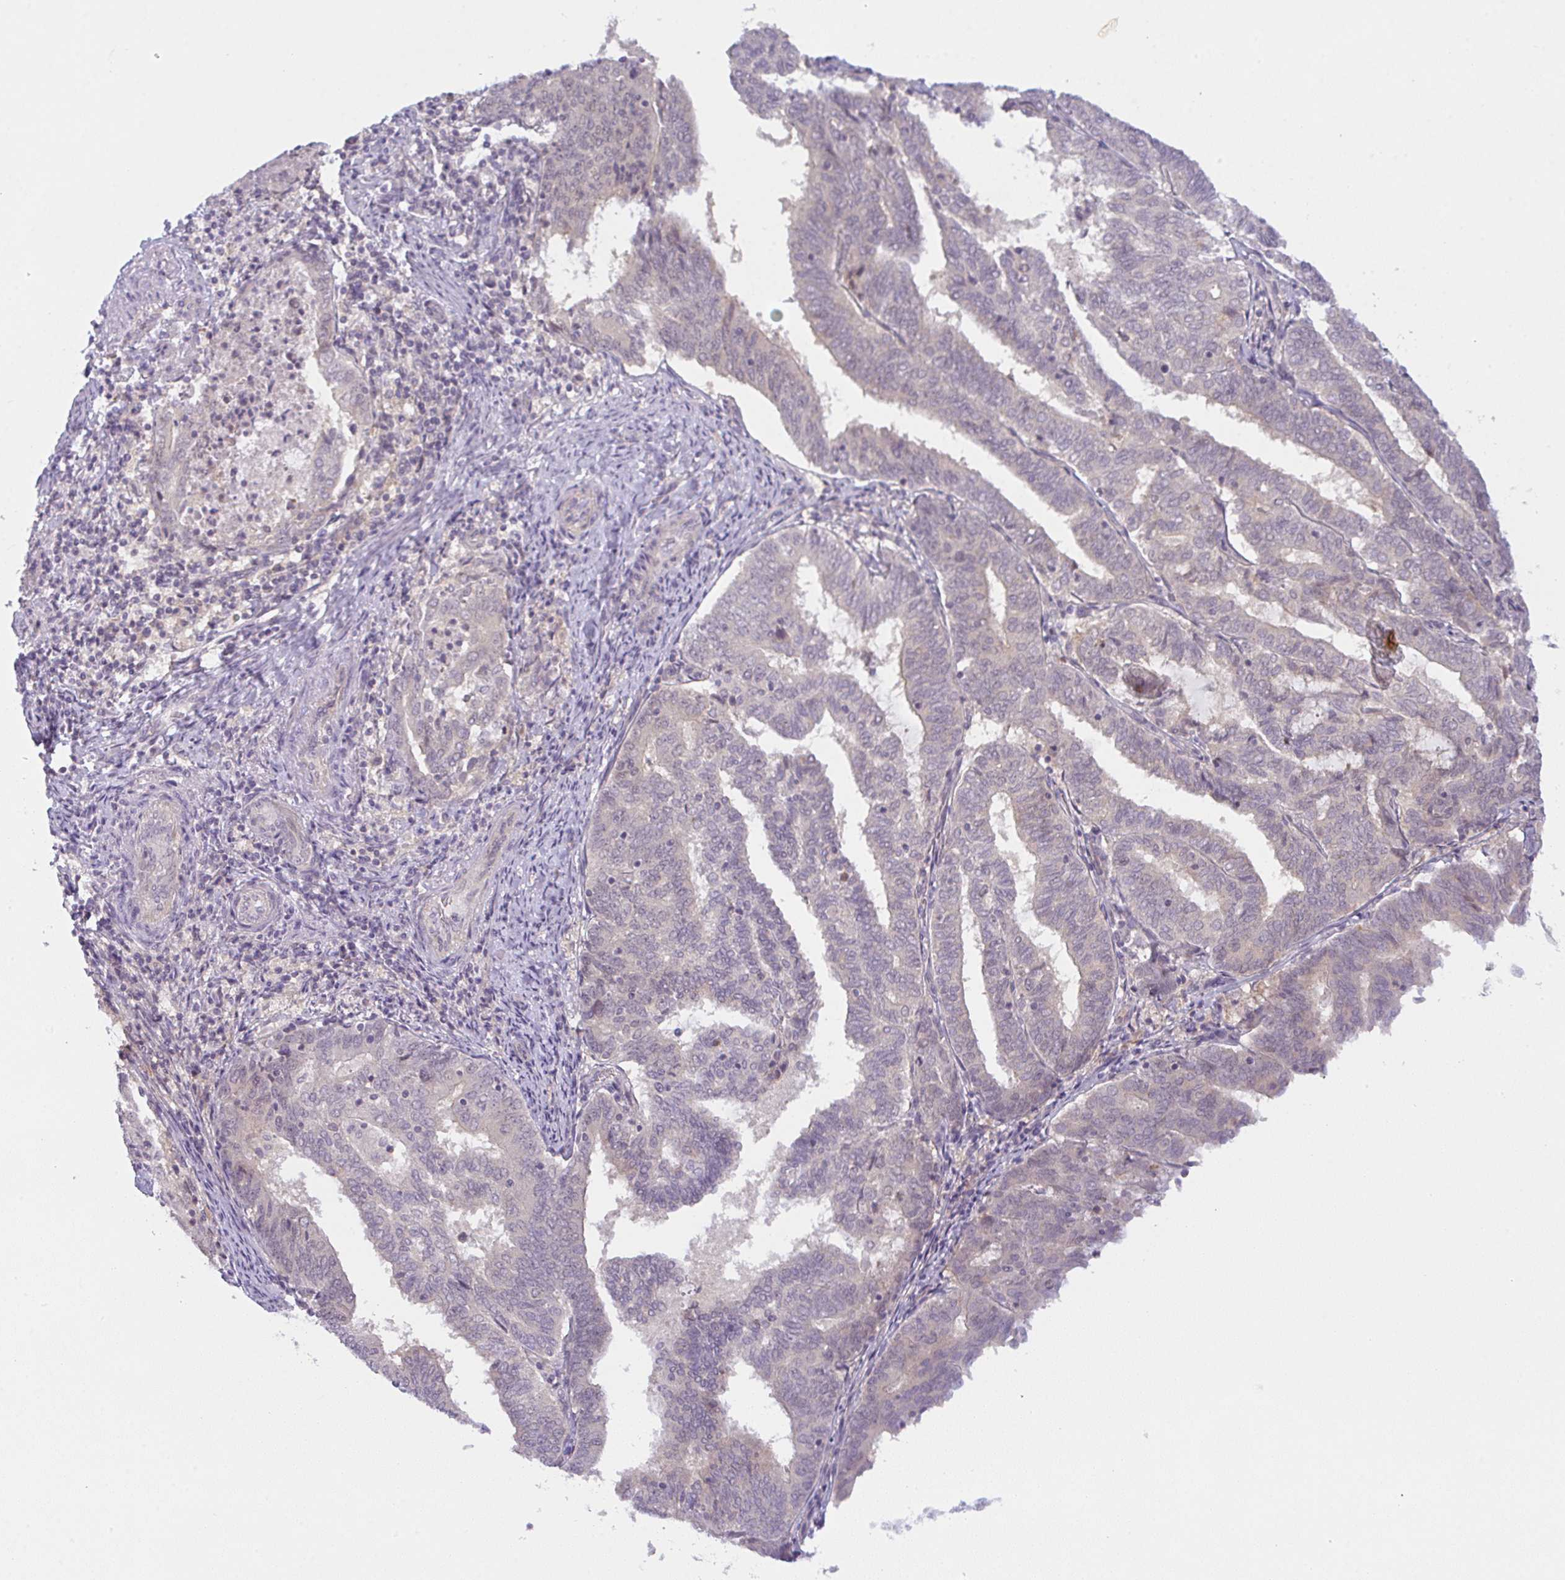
{"staining": {"intensity": "negative", "quantity": "none", "location": "none"}, "tissue": "endometrial cancer", "cell_type": "Tumor cells", "image_type": "cancer", "snomed": [{"axis": "morphology", "description": "Adenocarcinoma, NOS"}, {"axis": "topography", "description": "Endometrium"}], "caption": "Immunohistochemistry image of human adenocarcinoma (endometrial) stained for a protein (brown), which demonstrates no expression in tumor cells.", "gene": "CSE1L", "patient": {"sex": "female", "age": 80}}